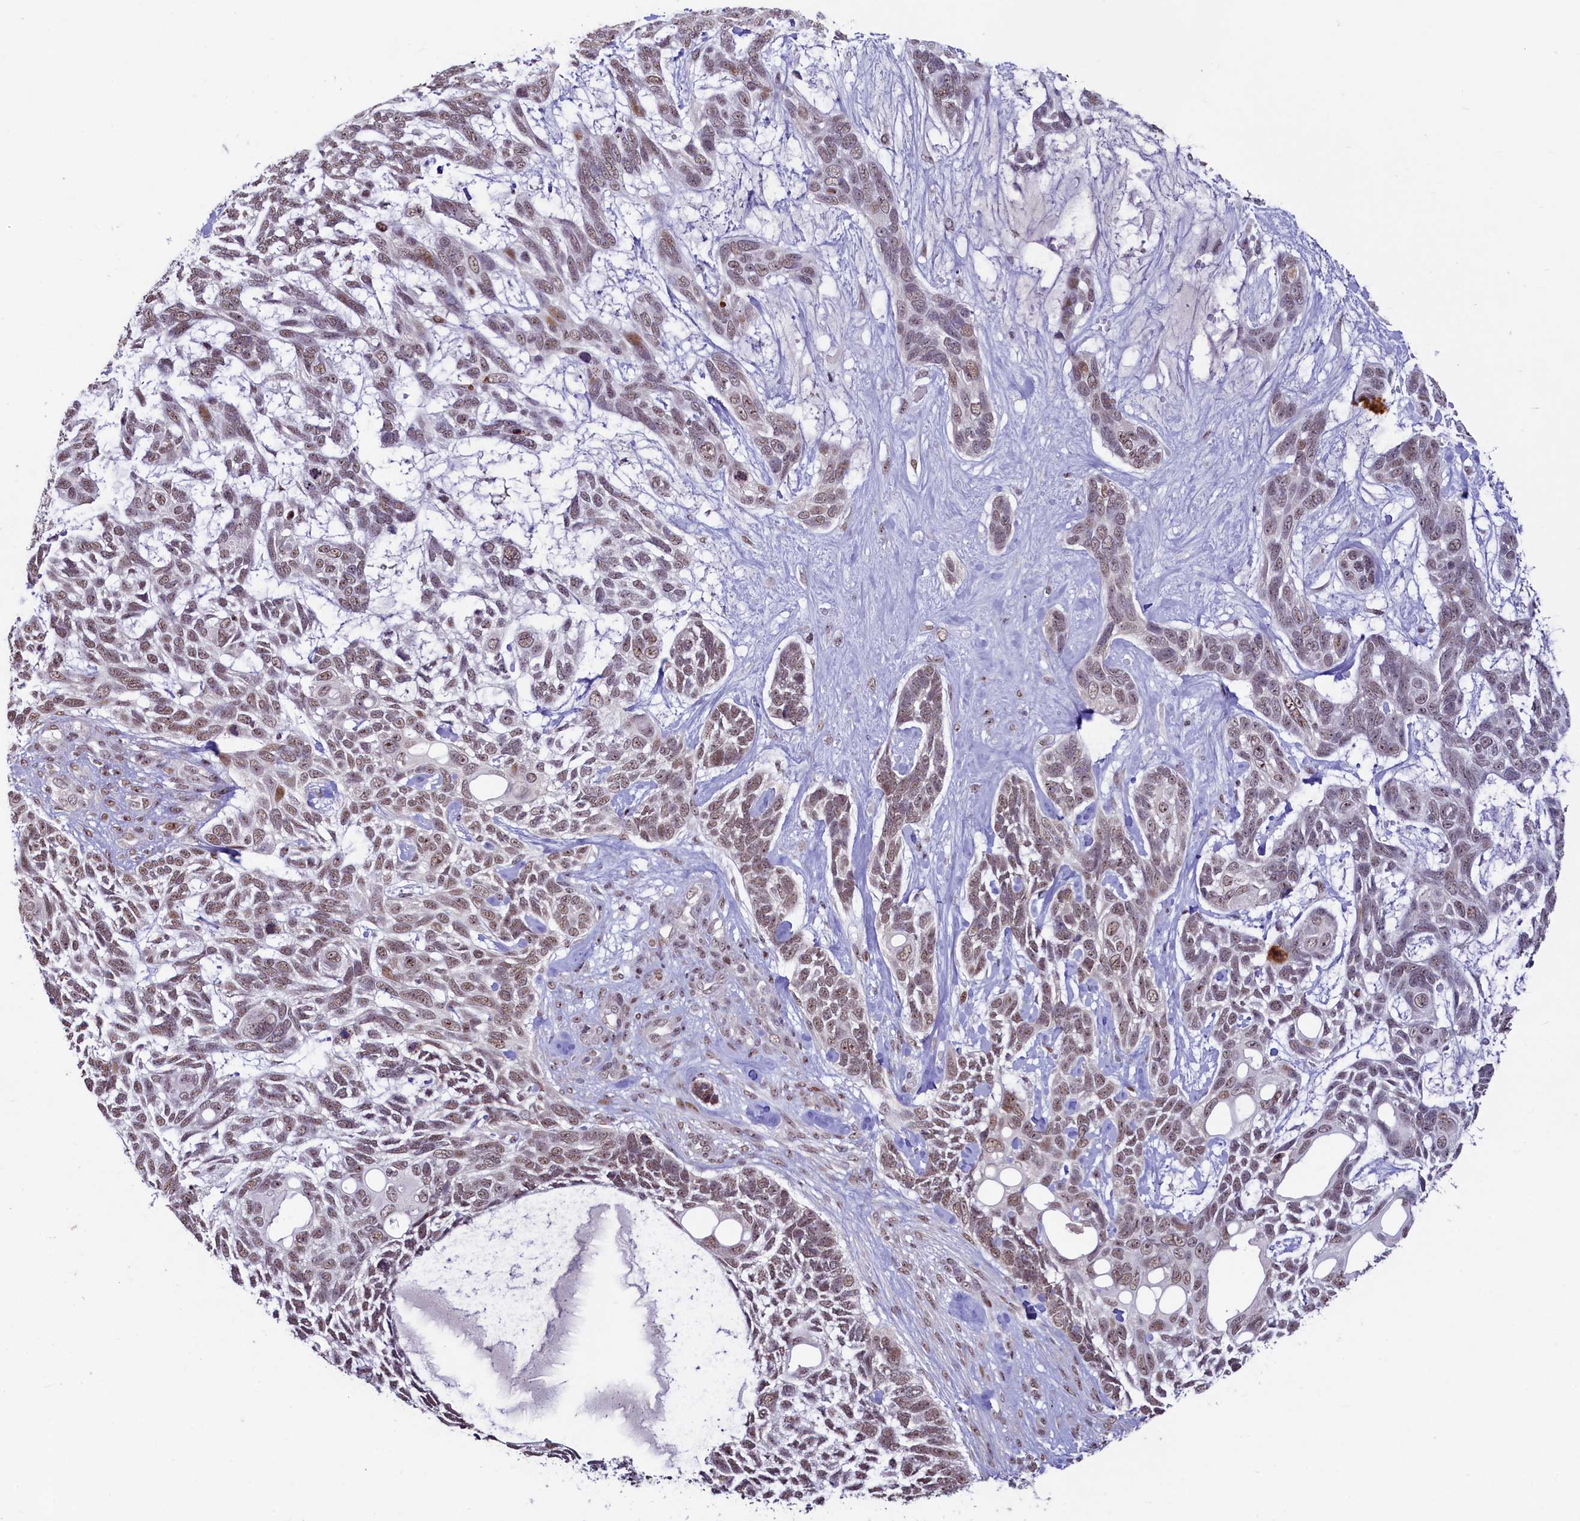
{"staining": {"intensity": "weak", "quantity": ">75%", "location": "nuclear"}, "tissue": "skin cancer", "cell_type": "Tumor cells", "image_type": "cancer", "snomed": [{"axis": "morphology", "description": "Basal cell carcinoma"}, {"axis": "topography", "description": "Skin"}], "caption": "Skin basal cell carcinoma stained with a protein marker shows weak staining in tumor cells.", "gene": "ANKS3", "patient": {"sex": "male", "age": 88}}